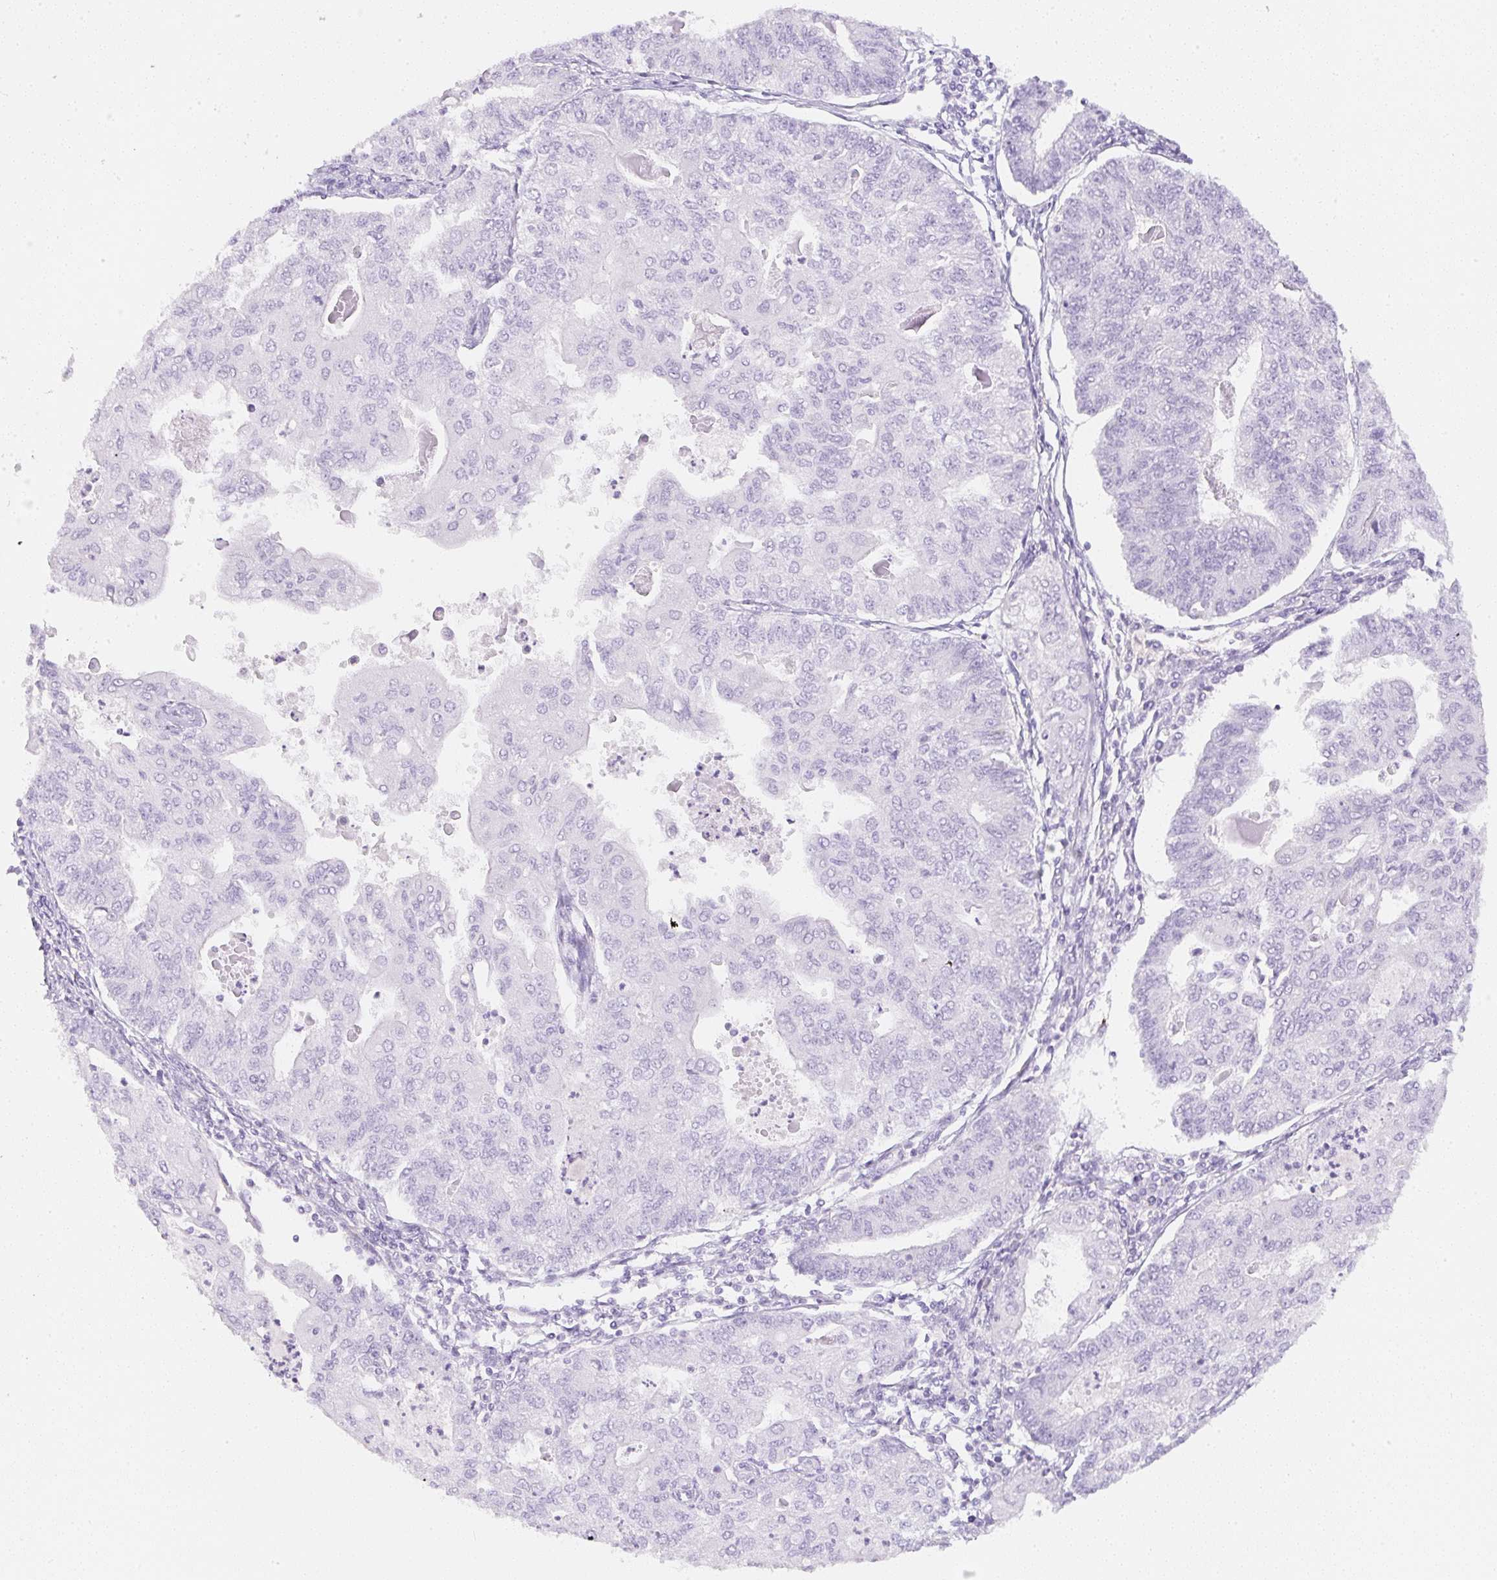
{"staining": {"intensity": "negative", "quantity": "none", "location": "none"}, "tissue": "endometrial cancer", "cell_type": "Tumor cells", "image_type": "cancer", "snomed": [{"axis": "morphology", "description": "Adenocarcinoma, NOS"}, {"axis": "topography", "description": "Endometrium"}], "caption": "Immunohistochemical staining of endometrial cancer (adenocarcinoma) shows no significant expression in tumor cells.", "gene": "ZNF689", "patient": {"sex": "female", "age": 56}}